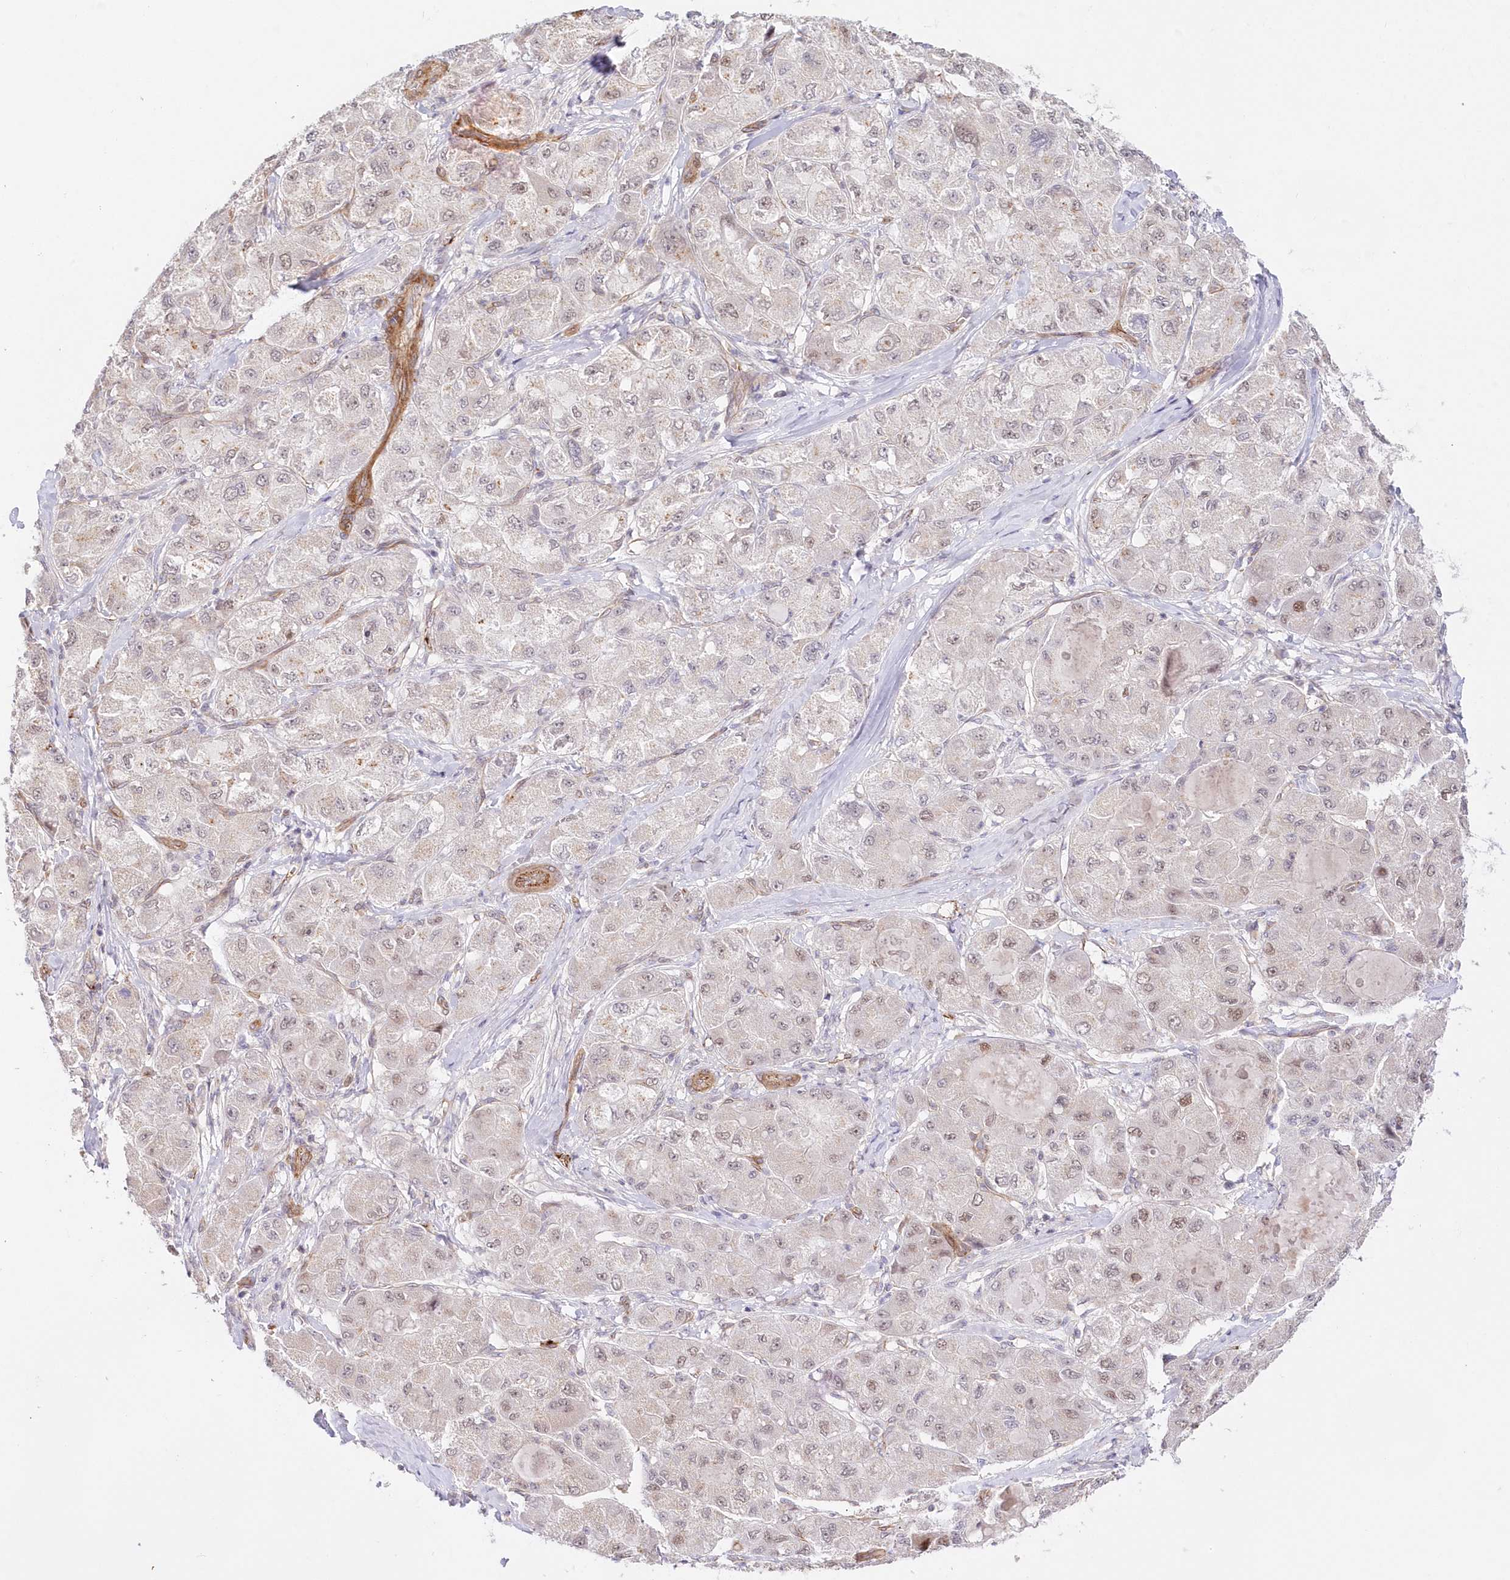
{"staining": {"intensity": "negative", "quantity": "none", "location": "none"}, "tissue": "liver cancer", "cell_type": "Tumor cells", "image_type": "cancer", "snomed": [{"axis": "morphology", "description": "Carcinoma, Hepatocellular, NOS"}, {"axis": "topography", "description": "Liver"}], "caption": "Immunohistochemical staining of liver cancer demonstrates no significant positivity in tumor cells.", "gene": "AFAP1L2", "patient": {"sex": "male", "age": 80}}